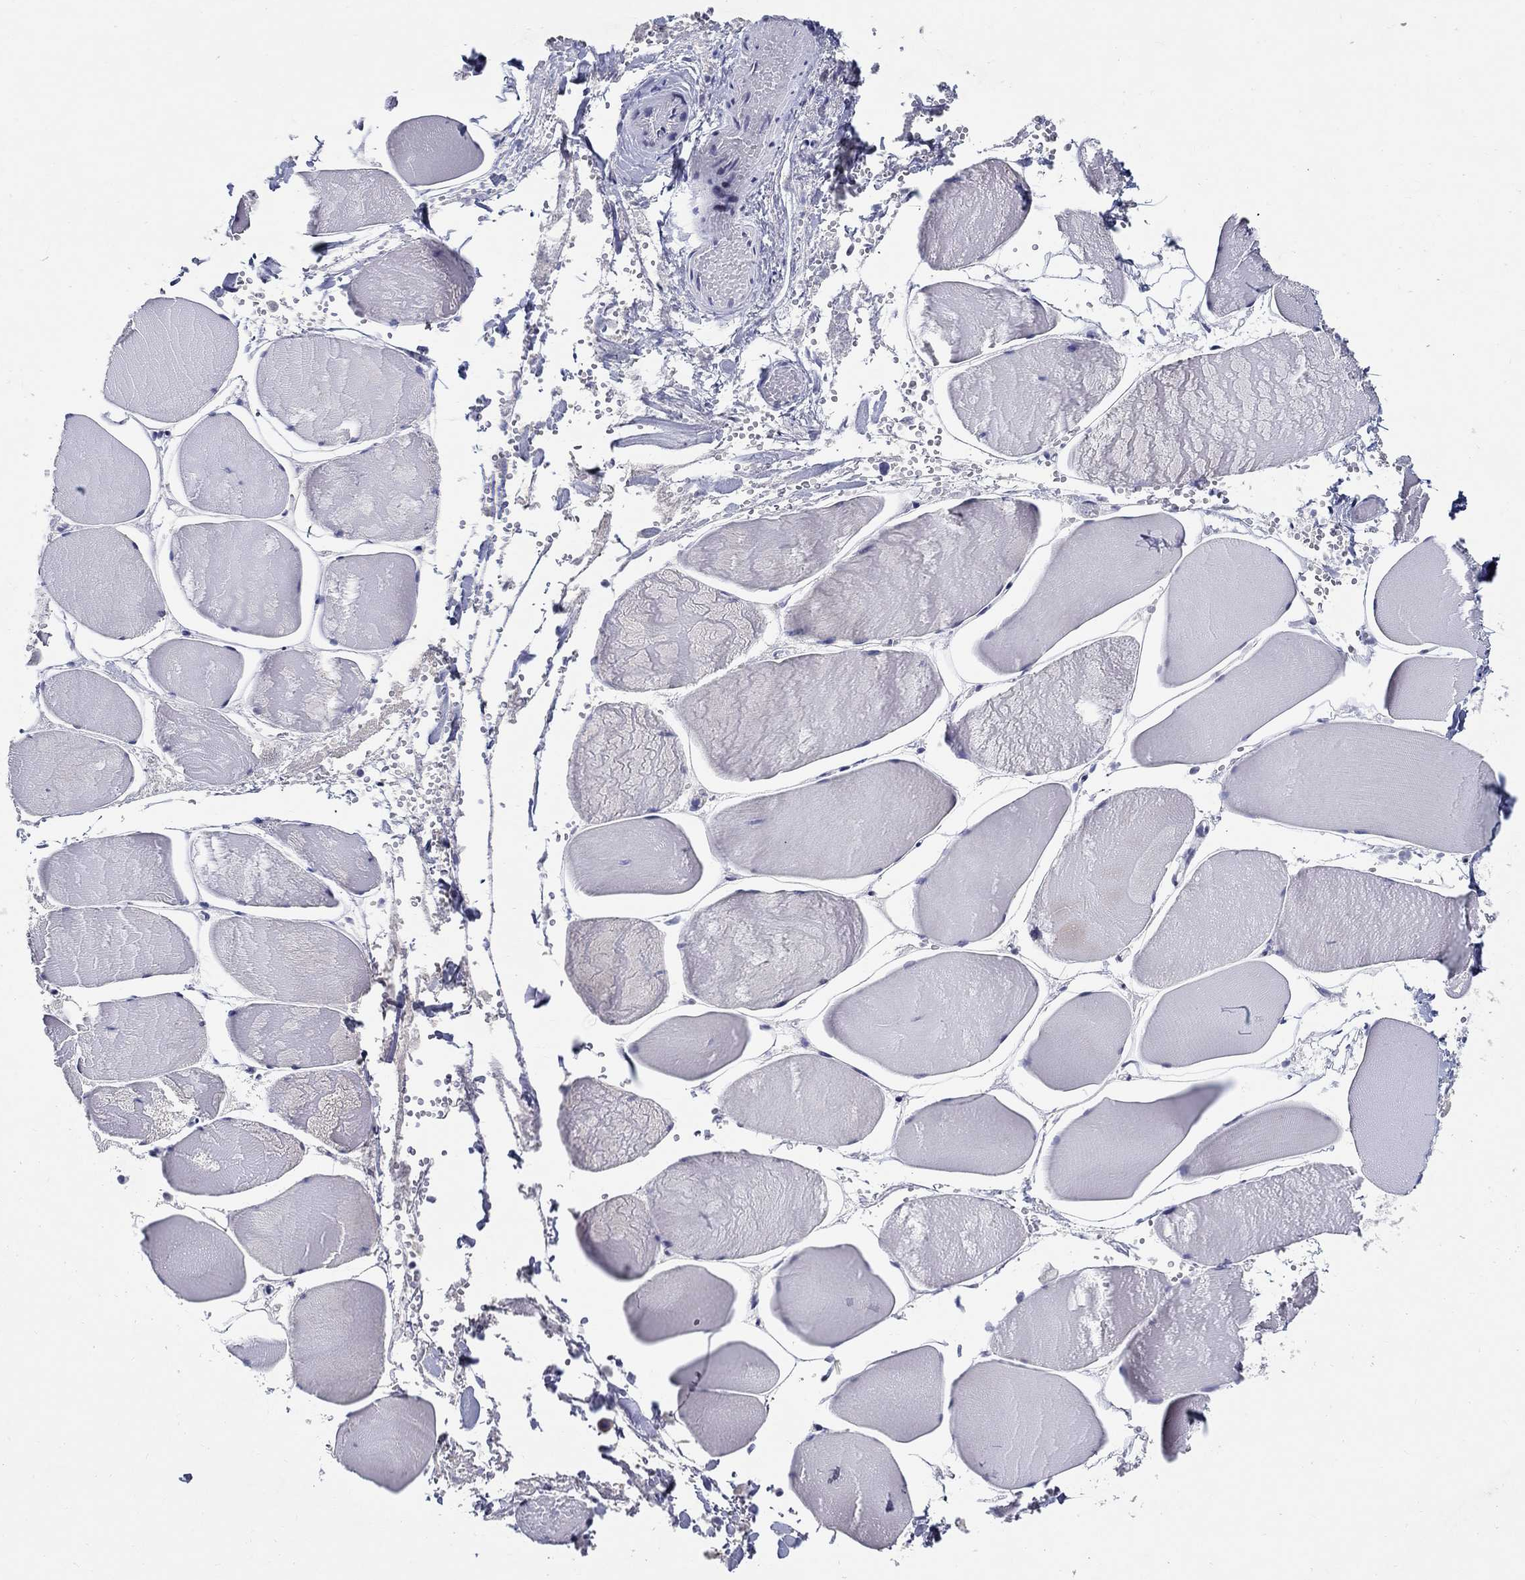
{"staining": {"intensity": "negative", "quantity": "none", "location": "none"}, "tissue": "skeletal muscle", "cell_type": "Myocytes", "image_type": "normal", "snomed": [{"axis": "morphology", "description": "Normal tissue, NOS"}, {"axis": "morphology", "description": "Malignant melanoma, Metastatic site"}, {"axis": "topography", "description": "Skeletal muscle"}], "caption": "Immunohistochemical staining of unremarkable human skeletal muscle displays no significant expression in myocytes. (DAB immunohistochemistry (IHC) with hematoxylin counter stain).", "gene": "CRYGA", "patient": {"sex": "male", "age": 50}}